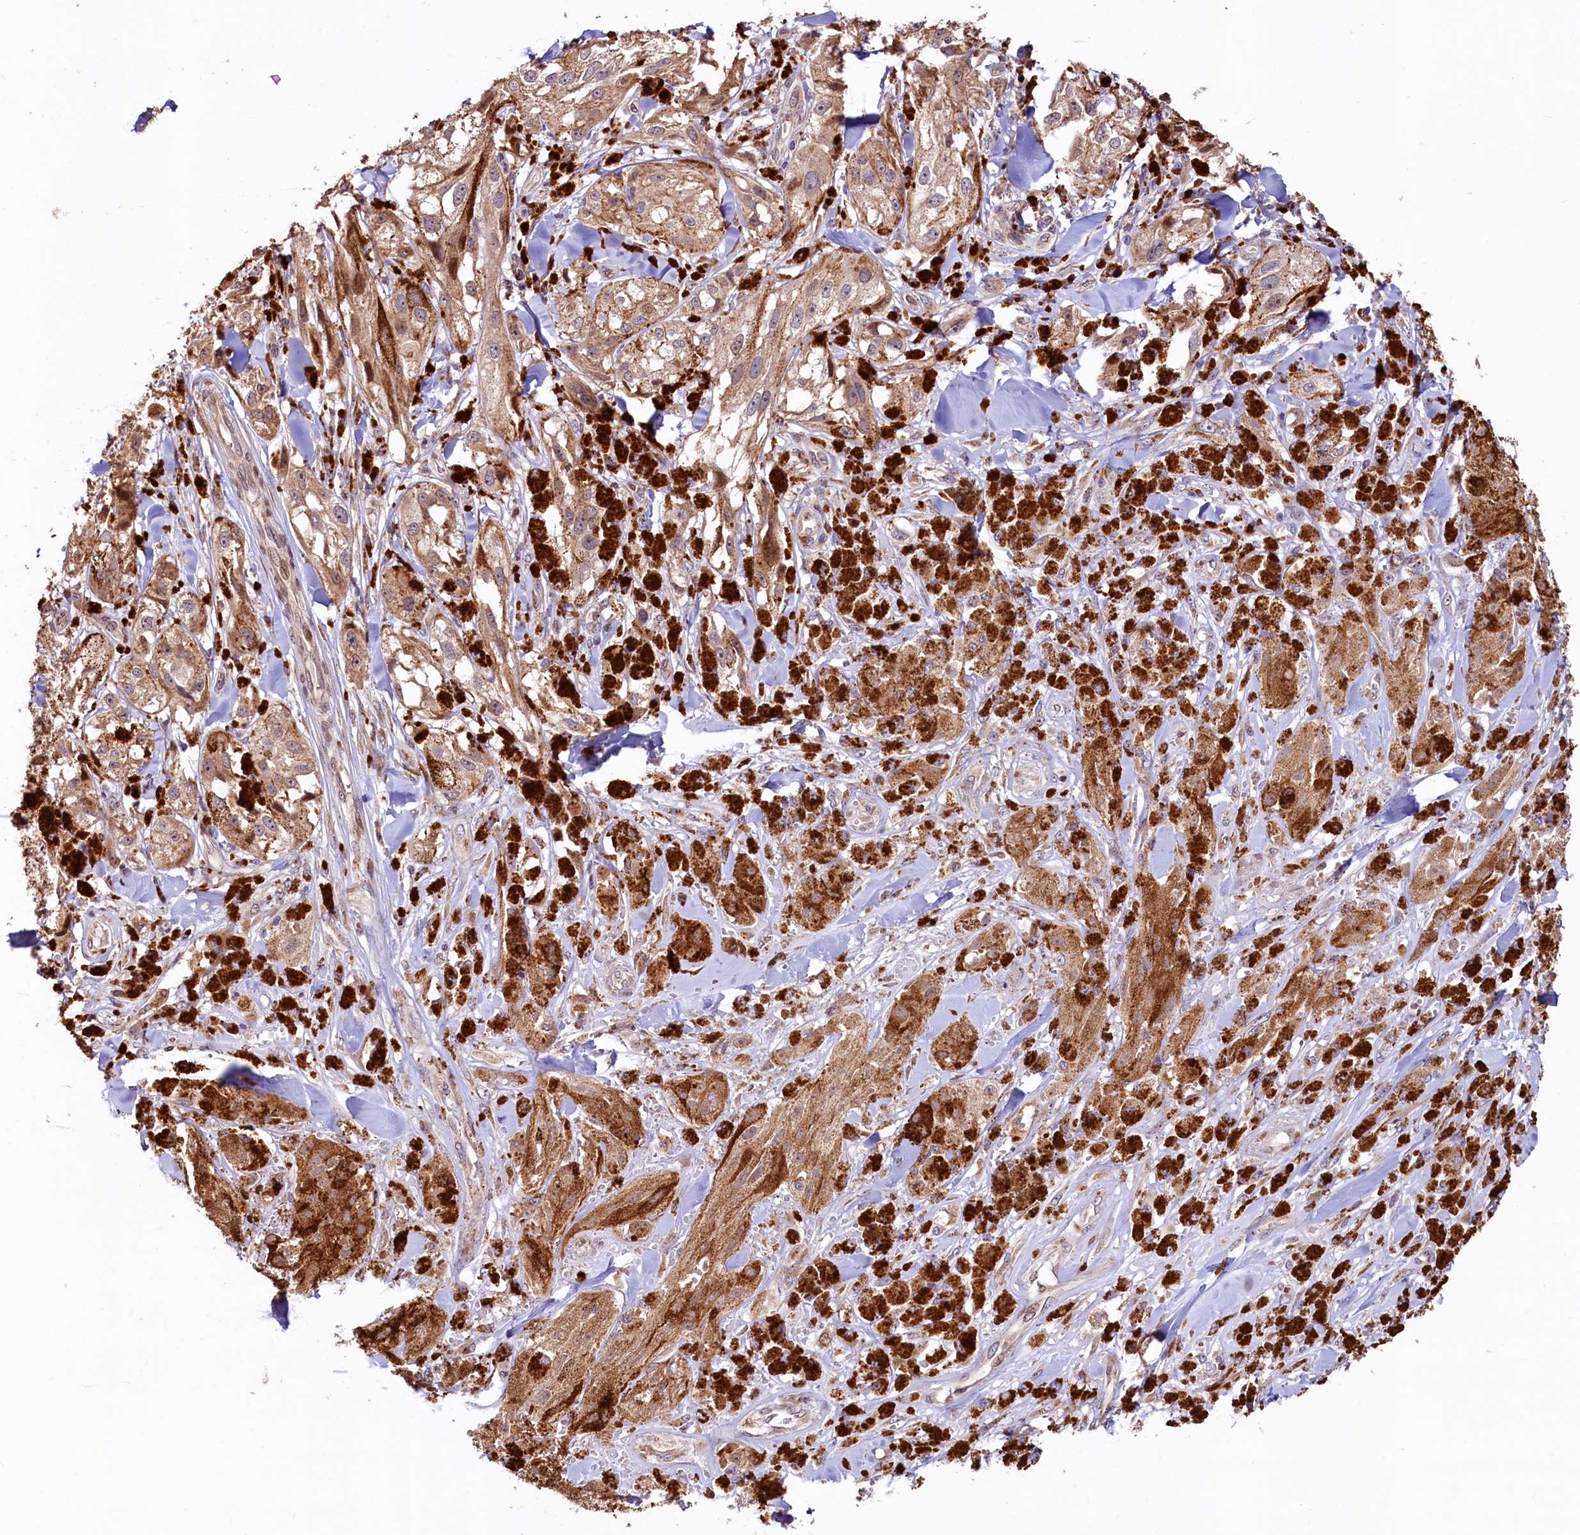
{"staining": {"intensity": "moderate", "quantity": ">75%", "location": "cytoplasmic/membranous"}, "tissue": "melanoma", "cell_type": "Tumor cells", "image_type": "cancer", "snomed": [{"axis": "morphology", "description": "Malignant melanoma, NOS"}, {"axis": "topography", "description": "Skin"}], "caption": "An immunohistochemistry histopathology image of tumor tissue is shown. Protein staining in brown labels moderate cytoplasmic/membranous positivity in malignant melanoma within tumor cells. The protein is shown in brown color, while the nuclei are stained blue.", "gene": "C5orf15", "patient": {"sex": "male", "age": 88}}